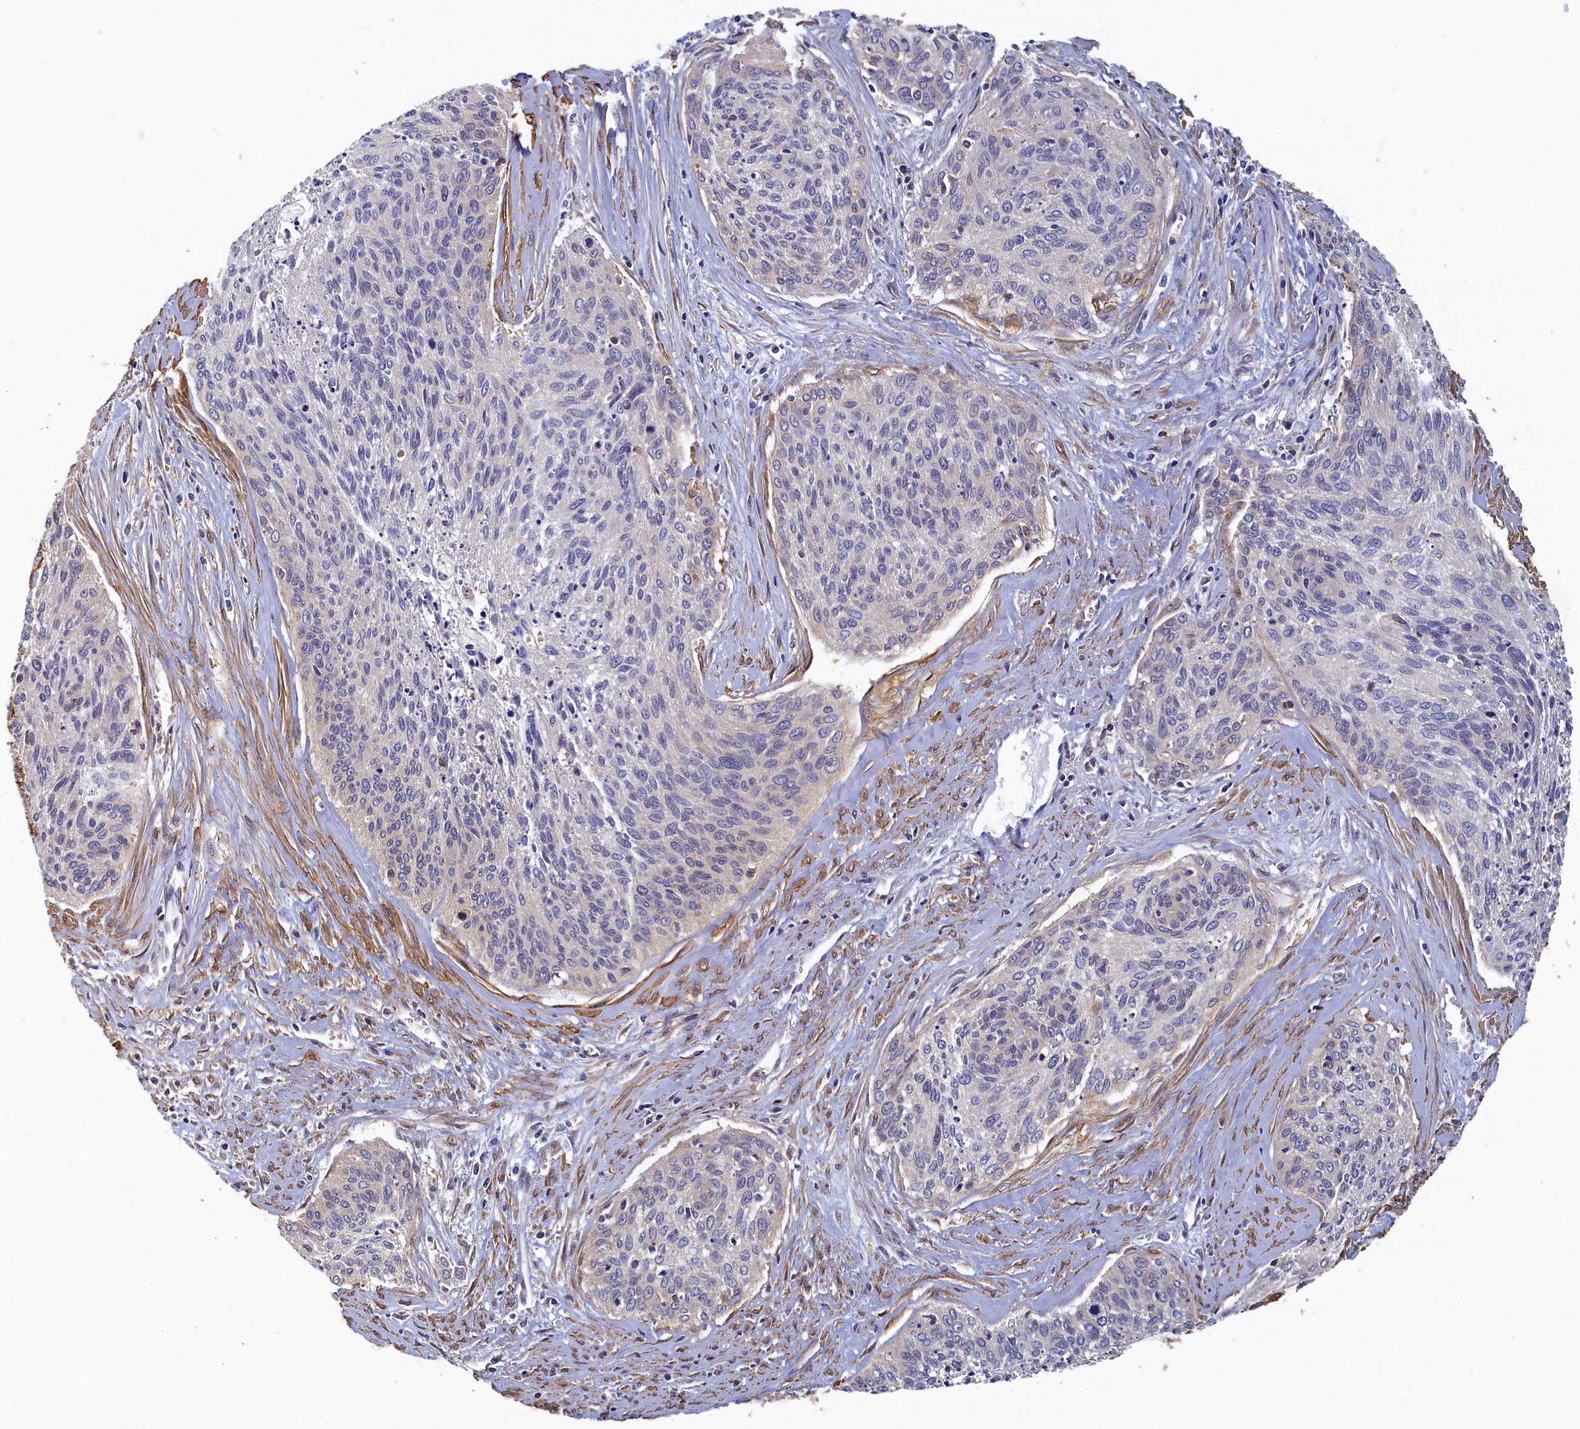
{"staining": {"intensity": "negative", "quantity": "none", "location": "none"}, "tissue": "cervical cancer", "cell_type": "Tumor cells", "image_type": "cancer", "snomed": [{"axis": "morphology", "description": "Squamous cell carcinoma, NOS"}, {"axis": "topography", "description": "Cervix"}], "caption": "Tumor cells show no significant protein expression in cervical squamous cell carcinoma.", "gene": "TBCB", "patient": {"sex": "female", "age": 55}}